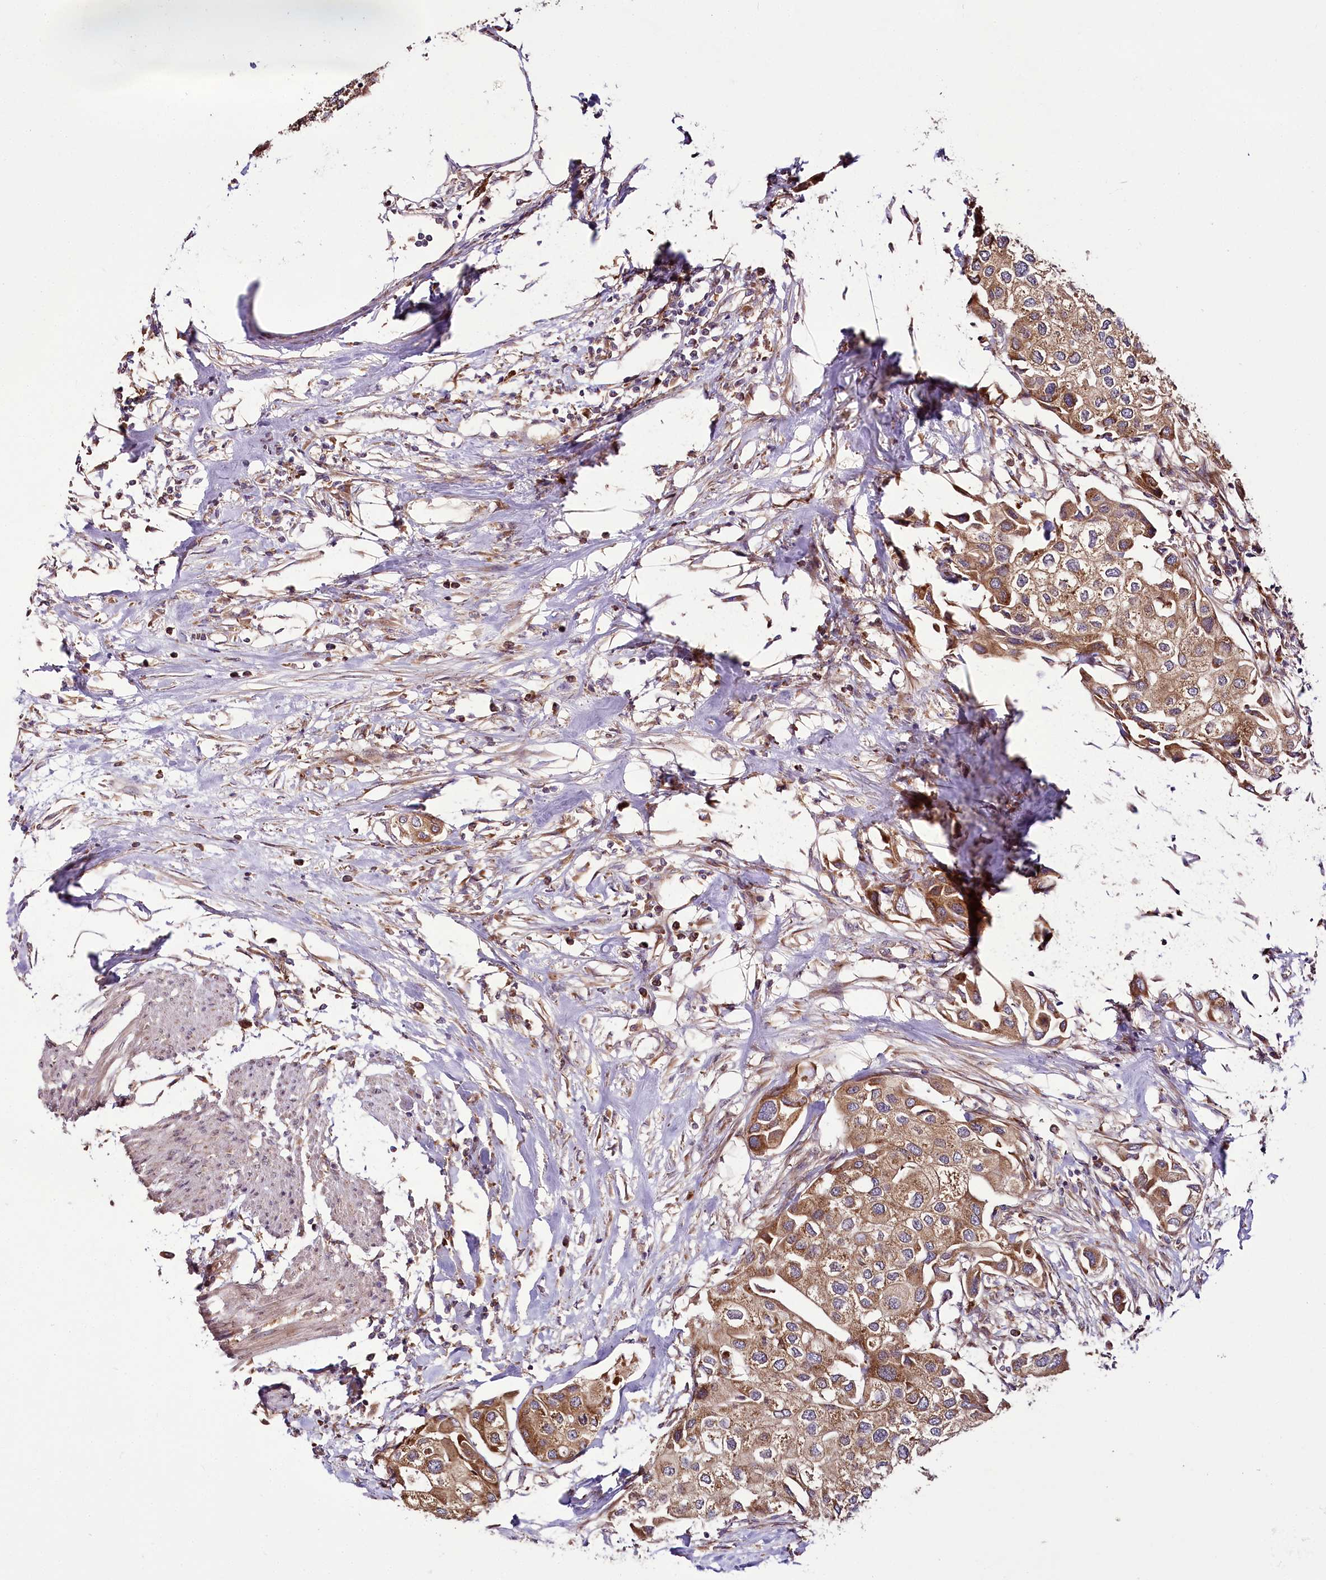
{"staining": {"intensity": "moderate", "quantity": ">75%", "location": "cytoplasmic/membranous"}, "tissue": "urothelial cancer", "cell_type": "Tumor cells", "image_type": "cancer", "snomed": [{"axis": "morphology", "description": "Urothelial carcinoma, High grade"}, {"axis": "topography", "description": "Urinary bladder"}], "caption": "Immunohistochemistry (IHC) (DAB (3,3'-diaminobenzidine)) staining of human high-grade urothelial carcinoma exhibits moderate cytoplasmic/membranous protein expression in approximately >75% of tumor cells.", "gene": "RAB7A", "patient": {"sex": "male", "age": 64}}